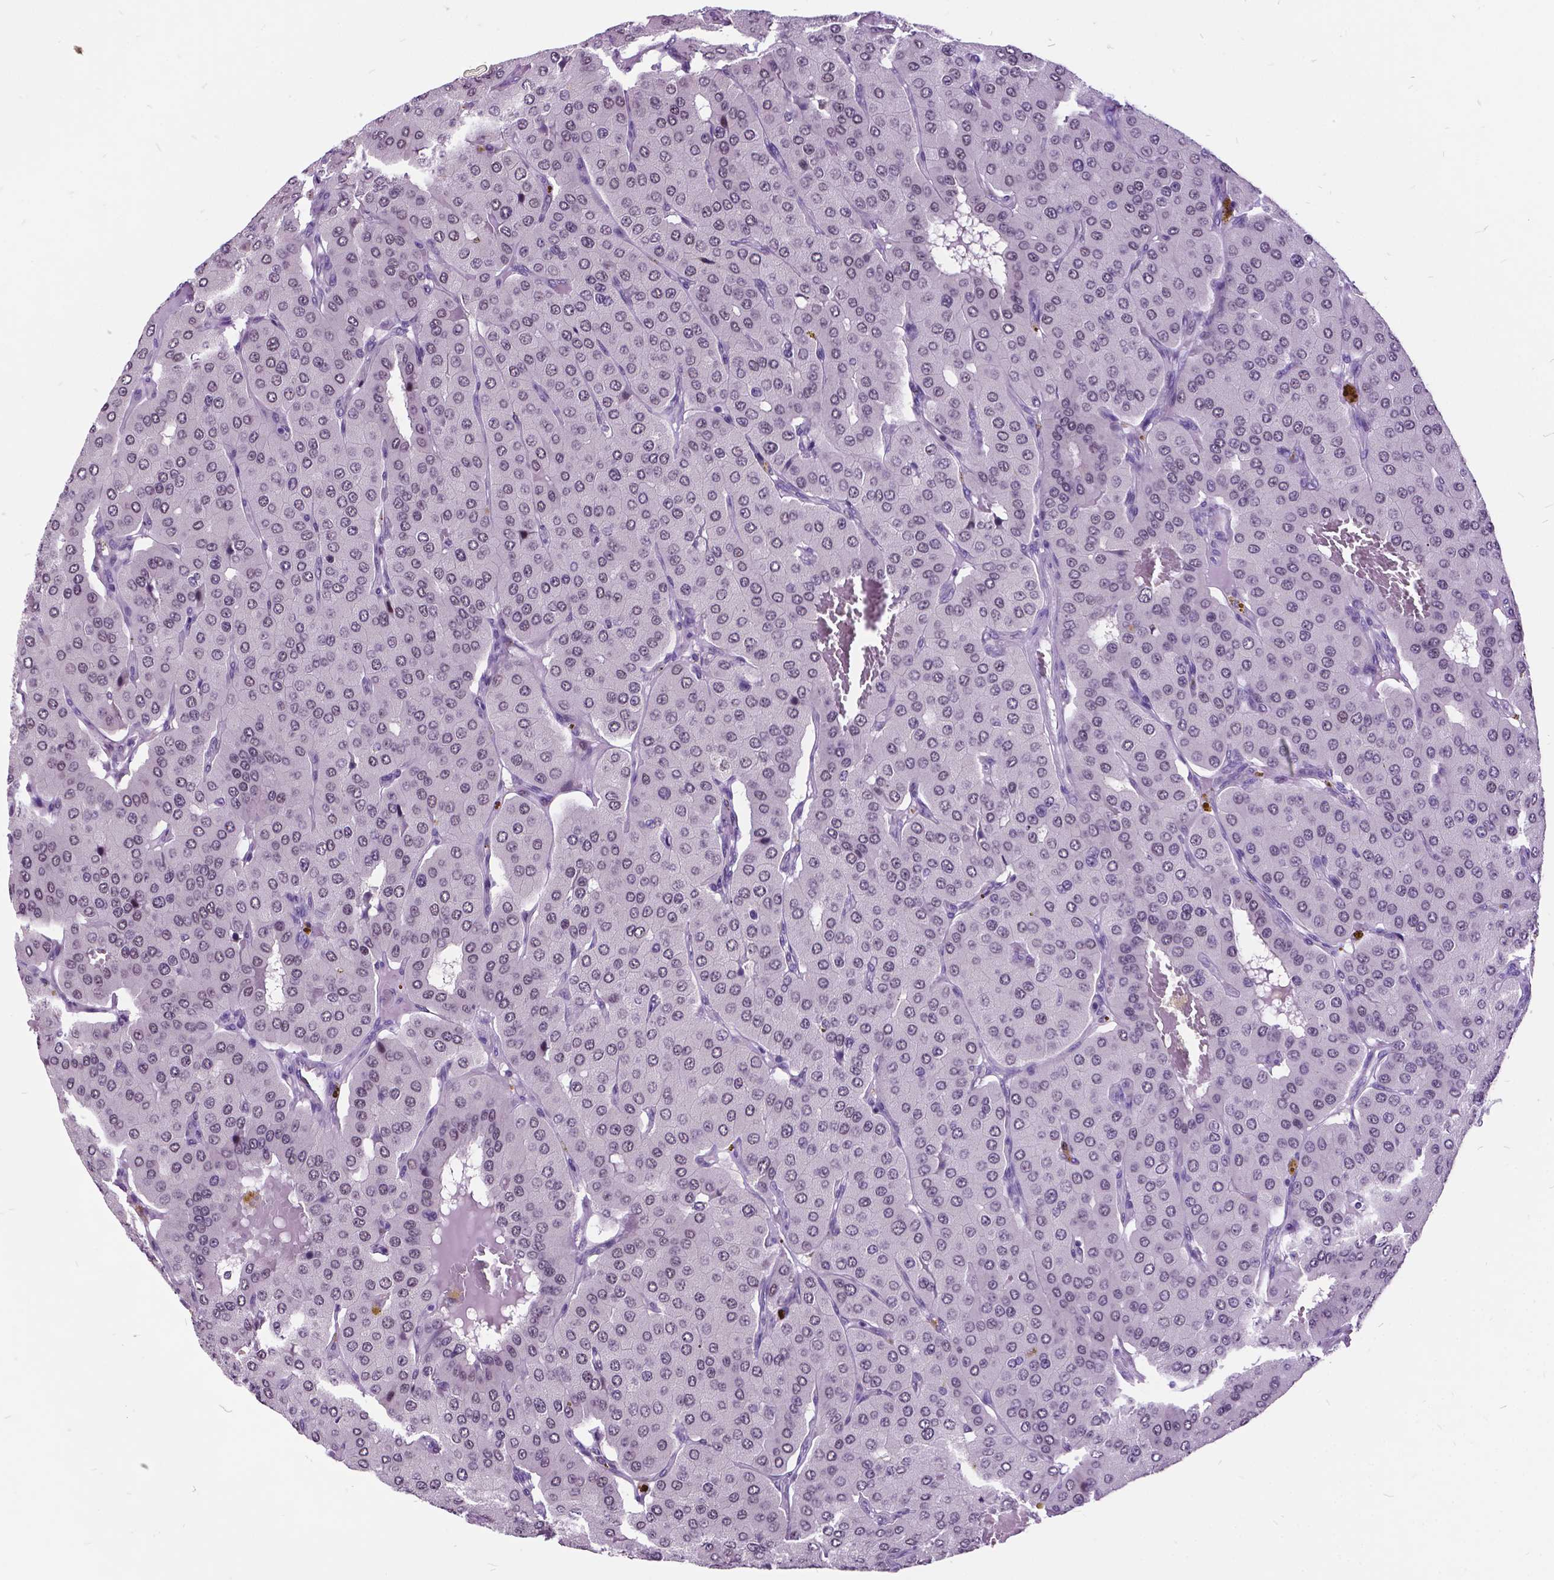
{"staining": {"intensity": "negative", "quantity": "none", "location": "none"}, "tissue": "parathyroid gland", "cell_type": "Glandular cells", "image_type": "normal", "snomed": [{"axis": "morphology", "description": "Normal tissue, NOS"}, {"axis": "morphology", "description": "Adenoma, NOS"}, {"axis": "topography", "description": "Parathyroid gland"}], "caption": "Immunohistochemistry of benign parathyroid gland displays no expression in glandular cells.", "gene": "DPF3", "patient": {"sex": "female", "age": 86}}